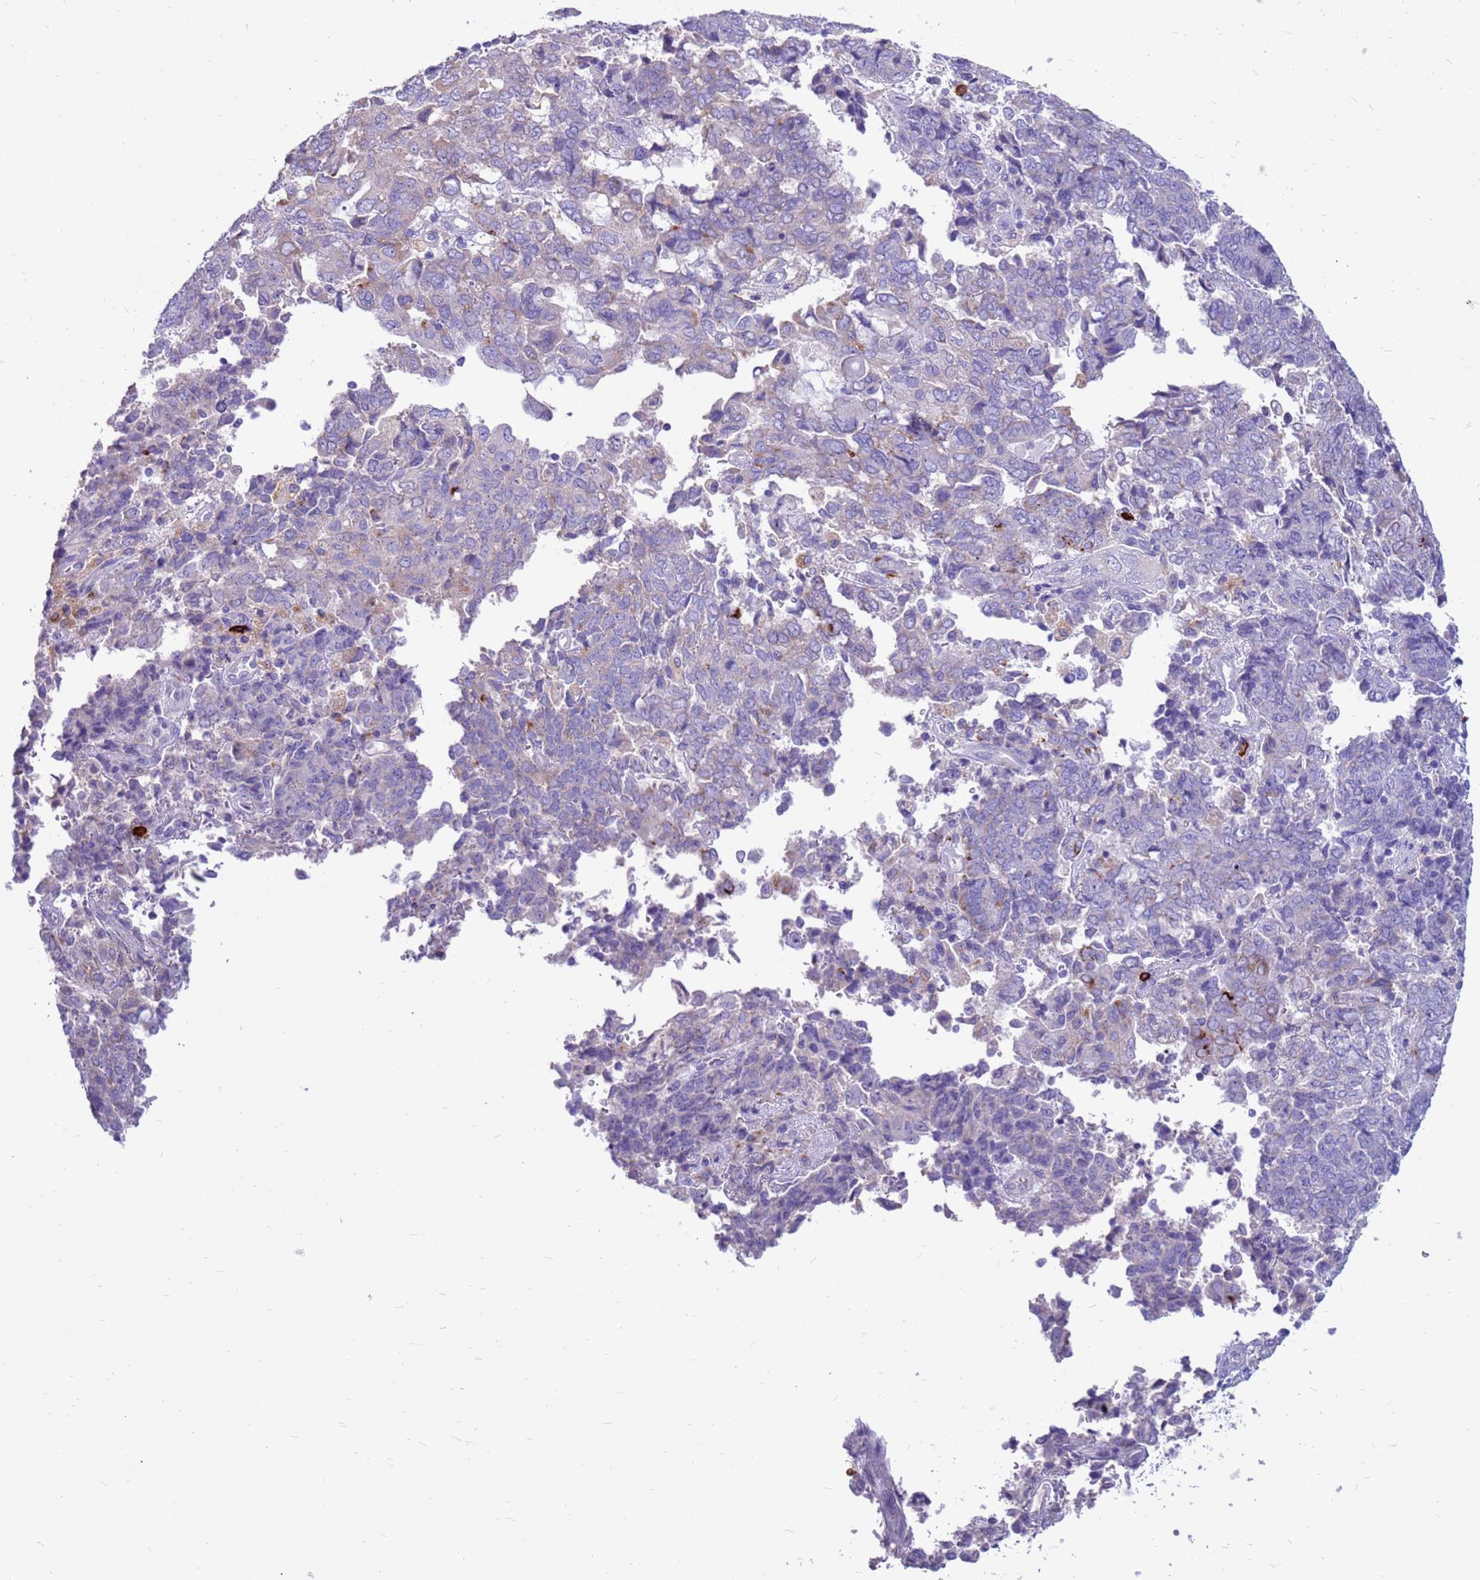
{"staining": {"intensity": "moderate", "quantity": "<25%", "location": "cytoplasmic/membranous"}, "tissue": "endometrial cancer", "cell_type": "Tumor cells", "image_type": "cancer", "snomed": [{"axis": "morphology", "description": "Adenocarcinoma, NOS"}, {"axis": "topography", "description": "Endometrium"}], "caption": "A brown stain highlights moderate cytoplasmic/membranous expression of a protein in endometrial adenocarcinoma tumor cells.", "gene": "PDE10A", "patient": {"sex": "female", "age": 80}}